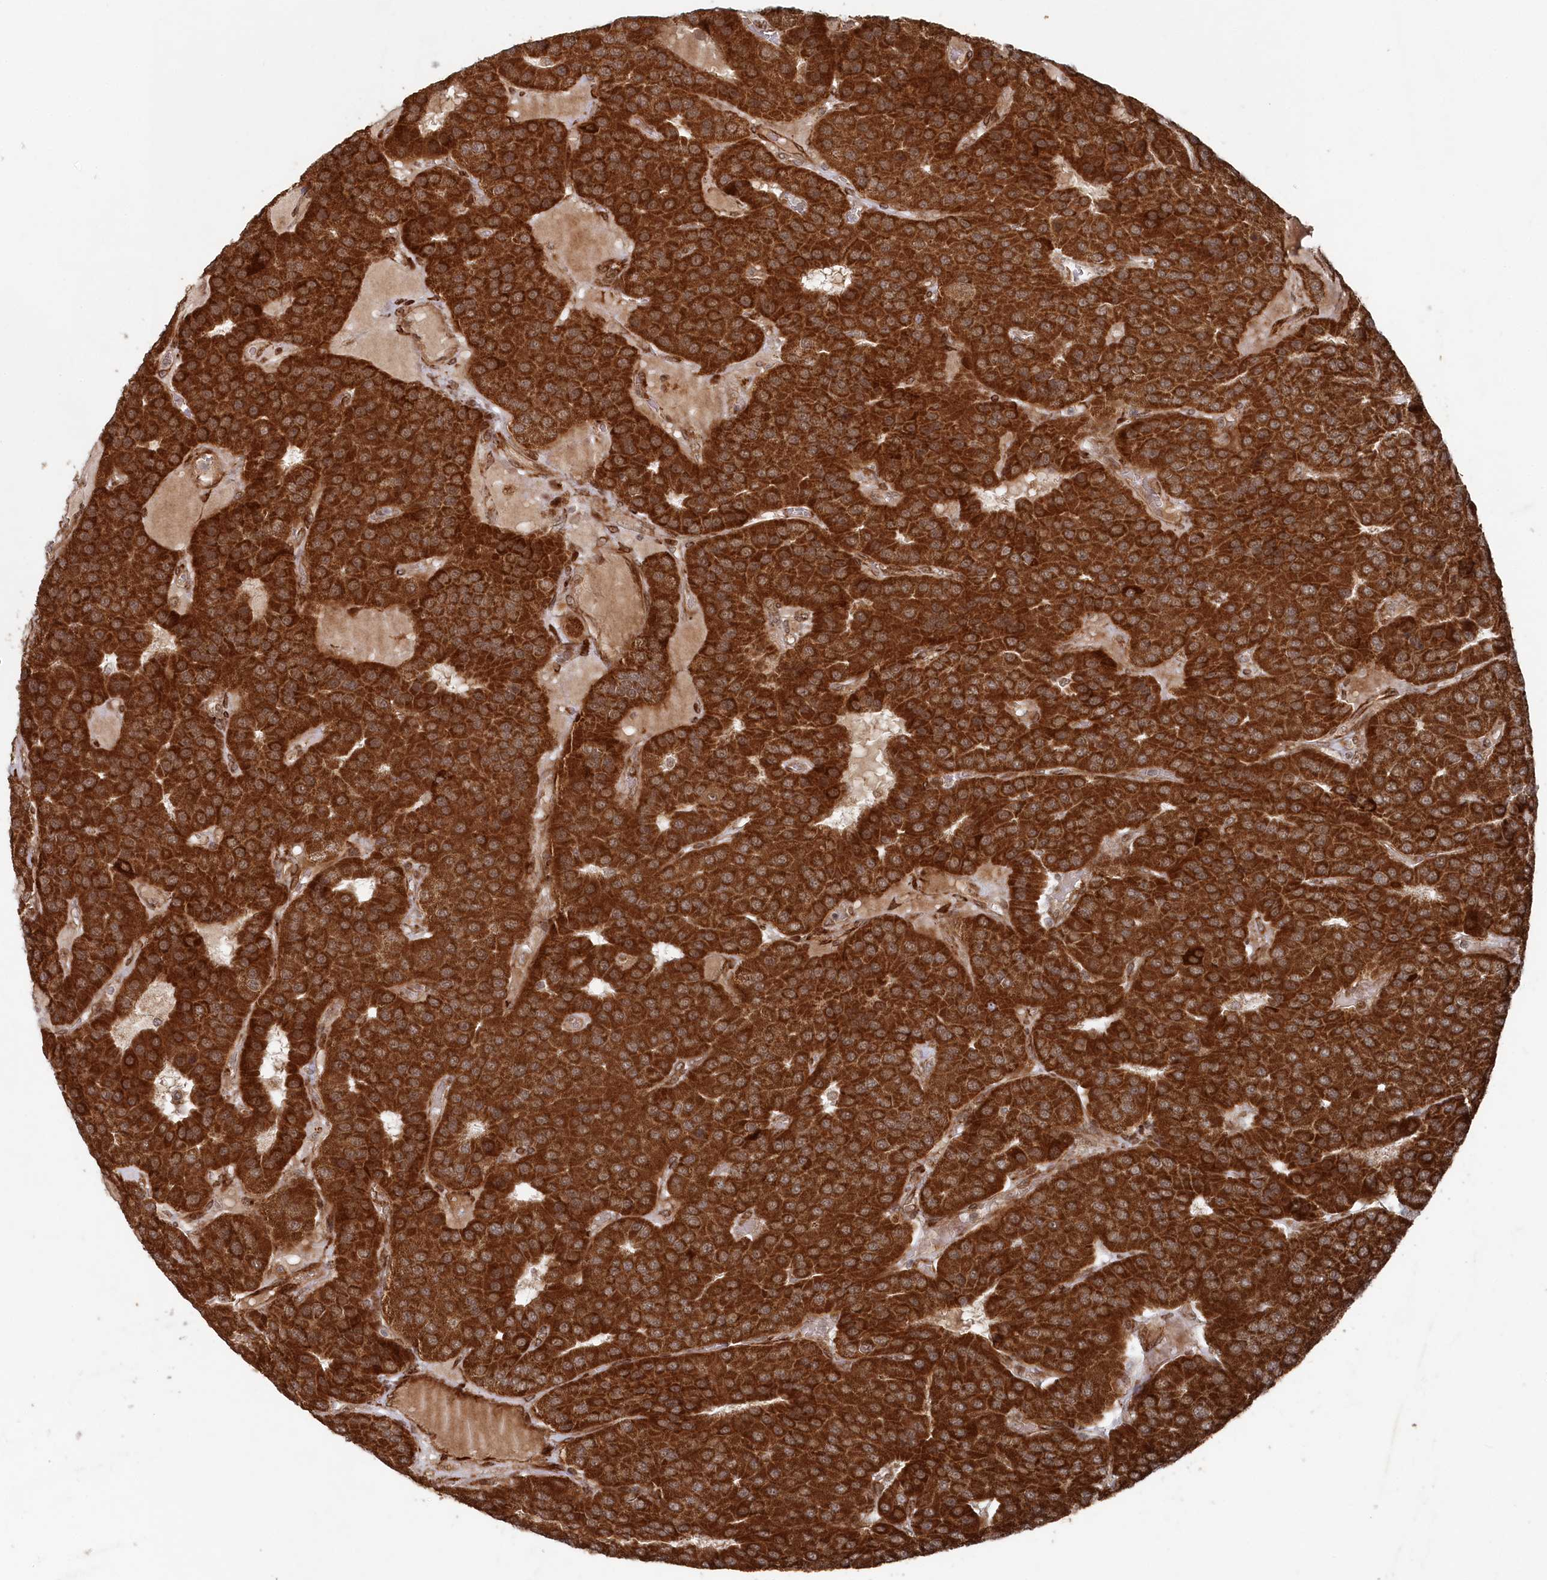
{"staining": {"intensity": "strong", "quantity": ">75%", "location": "cytoplasmic/membranous"}, "tissue": "parathyroid gland", "cell_type": "Glandular cells", "image_type": "normal", "snomed": [{"axis": "morphology", "description": "Normal tissue, NOS"}, {"axis": "morphology", "description": "Adenoma, NOS"}, {"axis": "topography", "description": "Parathyroid gland"}], "caption": "Protein staining by IHC exhibits strong cytoplasmic/membranous positivity in approximately >75% of glandular cells in benign parathyroid gland. (DAB IHC with brightfield microscopy, high magnification).", "gene": "POLR3A", "patient": {"sex": "female", "age": 86}}